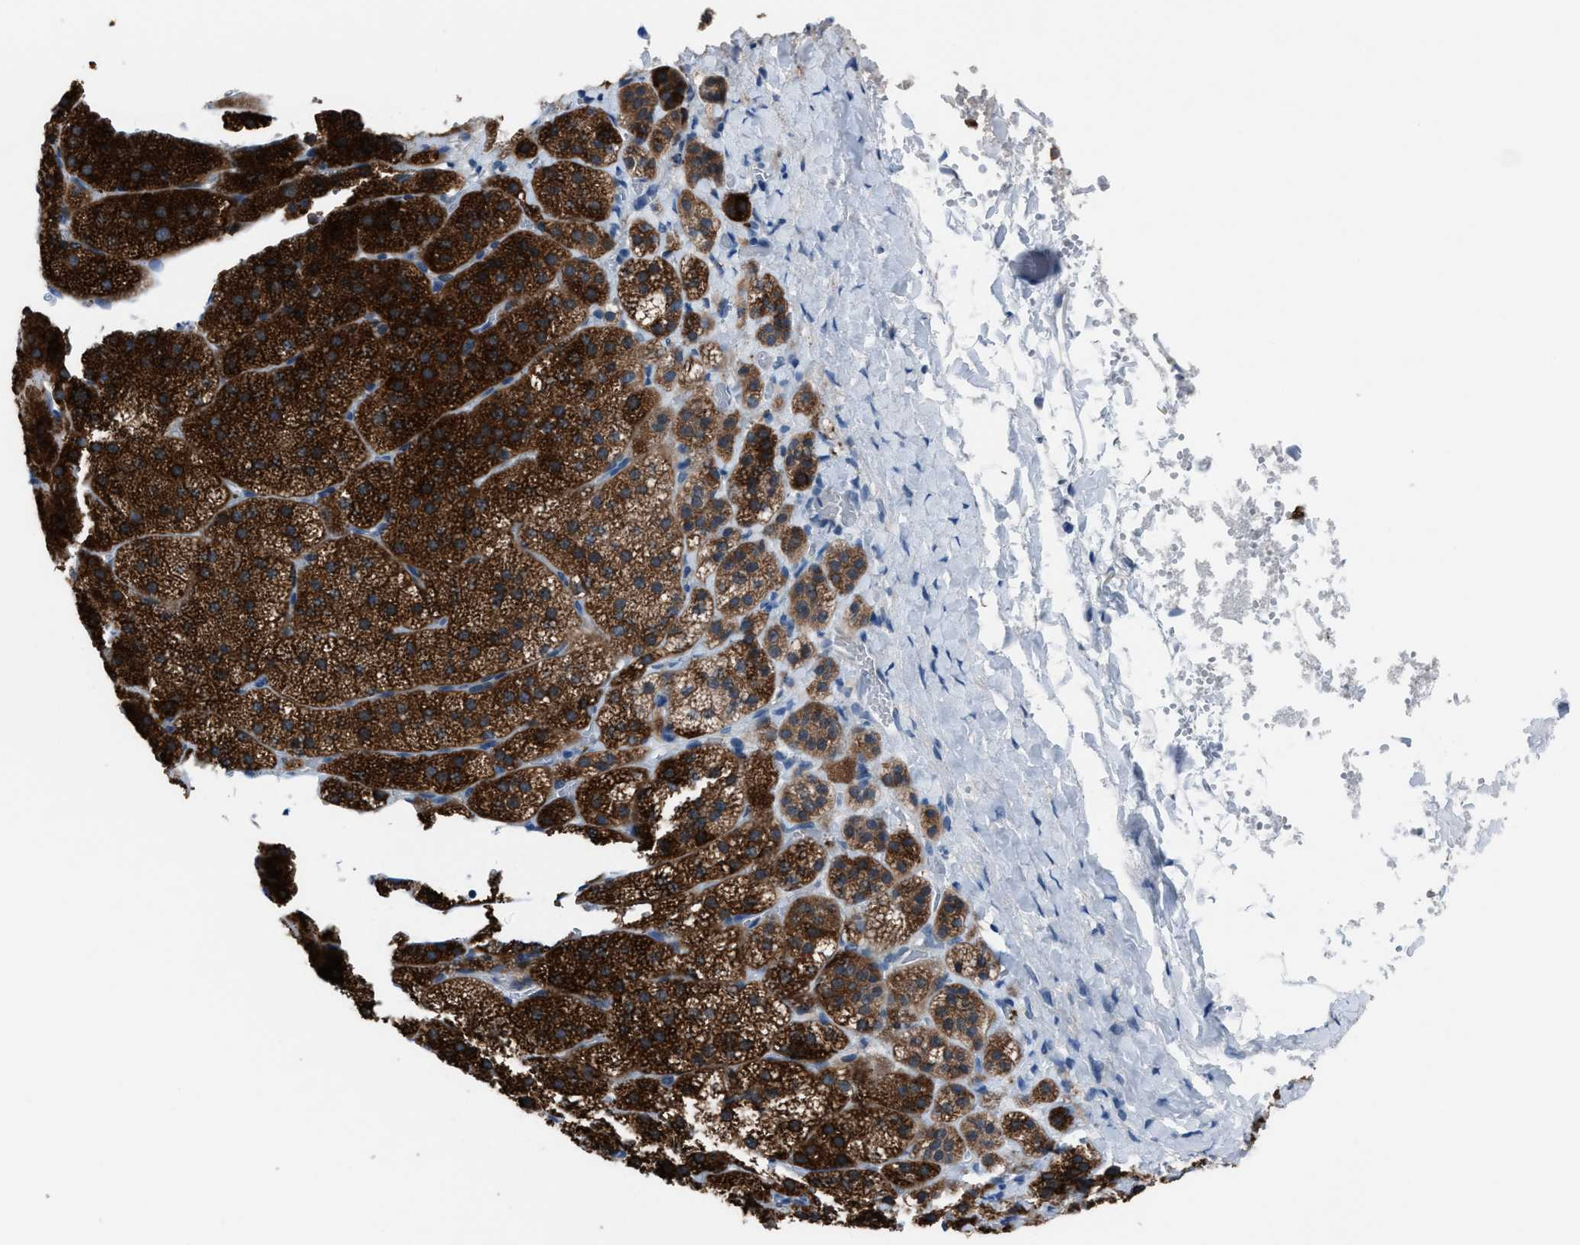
{"staining": {"intensity": "strong", "quantity": ">75%", "location": "cytoplasmic/membranous"}, "tissue": "adrenal gland", "cell_type": "Glandular cells", "image_type": "normal", "snomed": [{"axis": "morphology", "description": "Normal tissue, NOS"}, {"axis": "topography", "description": "Adrenal gland"}], "caption": "This image shows immunohistochemistry (IHC) staining of unremarkable human adrenal gland, with high strong cytoplasmic/membranous expression in about >75% of glandular cells.", "gene": "ANAPC11", "patient": {"sex": "female", "age": 44}}